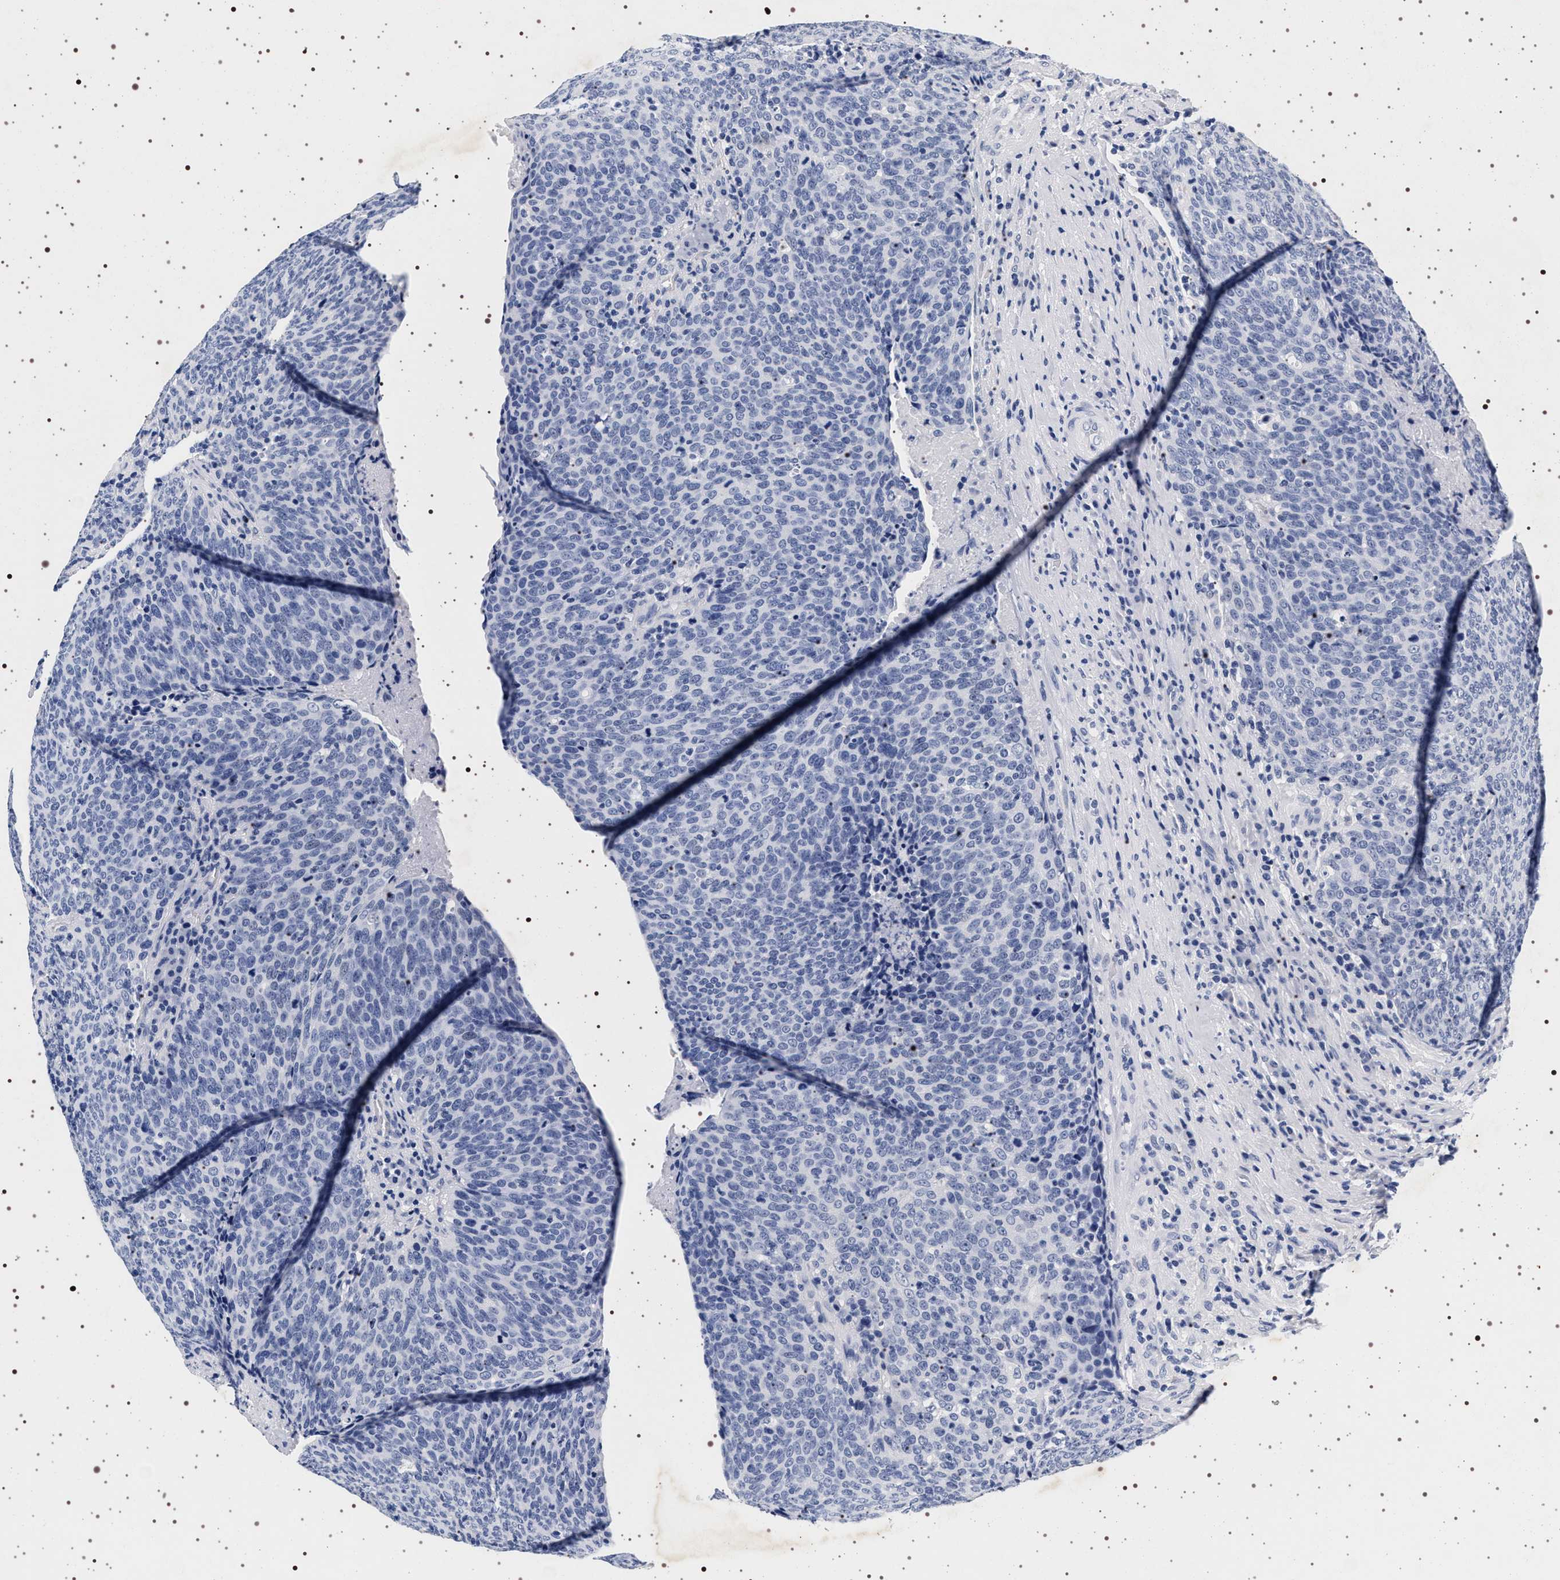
{"staining": {"intensity": "negative", "quantity": "none", "location": "none"}, "tissue": "head and neck cancer", "cell_type": "Tumor cells", "image_type": "cancer", "snomed": [{"axis": "morphology", "description": "Squamous cell carcinoma, NOS"}, {"axis": "morphology", "description": "Squamous cell carcinoma, metastatic, NOS"}, {"axis": "topography", "description": "Lymph node"}, {"axis": "topography", "description": "Head-Neck"}], "caption": "This is a micrograph of immunohistochemistry staining of metastatic squamous cell carcinoma (head and neck), which shows no positivity in tumor cells. The staining is performed using DAB (3,3'-diaminobenzidine) brown chromogen with nuclei counter-stained in using hematoxylin.", "gene": "SYN1", "patient": {"sex": "male", "age": 62}}